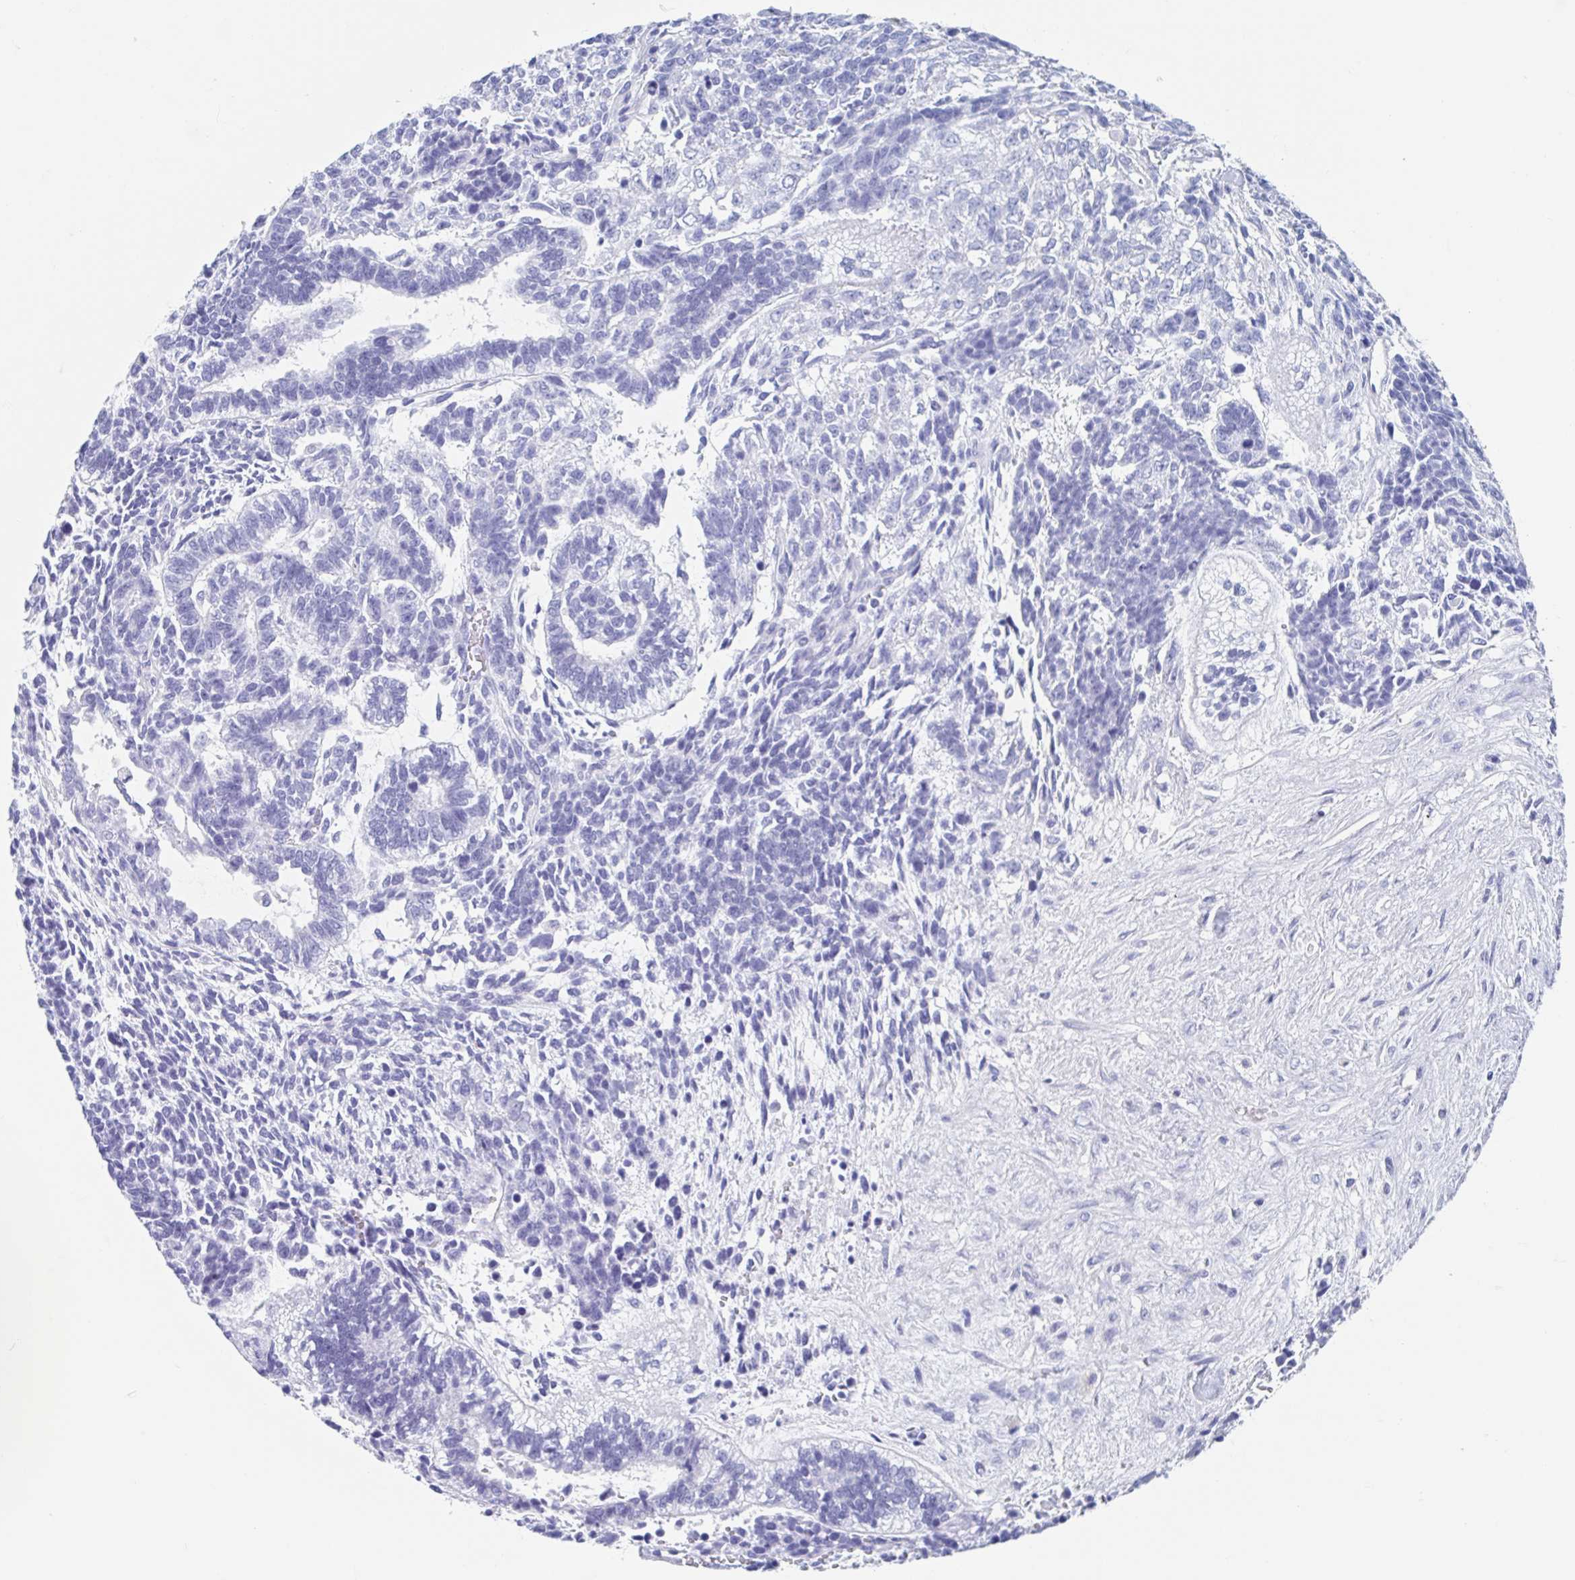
{"staining": {"intensity": "negative", "quantity": "none", "location": "none"}, "tissue": "testis cancer", "cell_type": "Tumor cells", "image_type": "cancer", "snomed": [{"axis": "morphology", "description": "Carcinoma, Embryonal, NOS"}, {"axis": "topography", "description": "Testis"}], "caption": "A high-resolution image shows IHC staining of testis embryonal carcinoma, which demonstrates no significant staining in tumor cells. (DAB (3,3'-diaminobenzidine) immunohistochemistry, high magnification).", "gene": "C10orf53", "patient": {"sex": "male", "age": 23}}